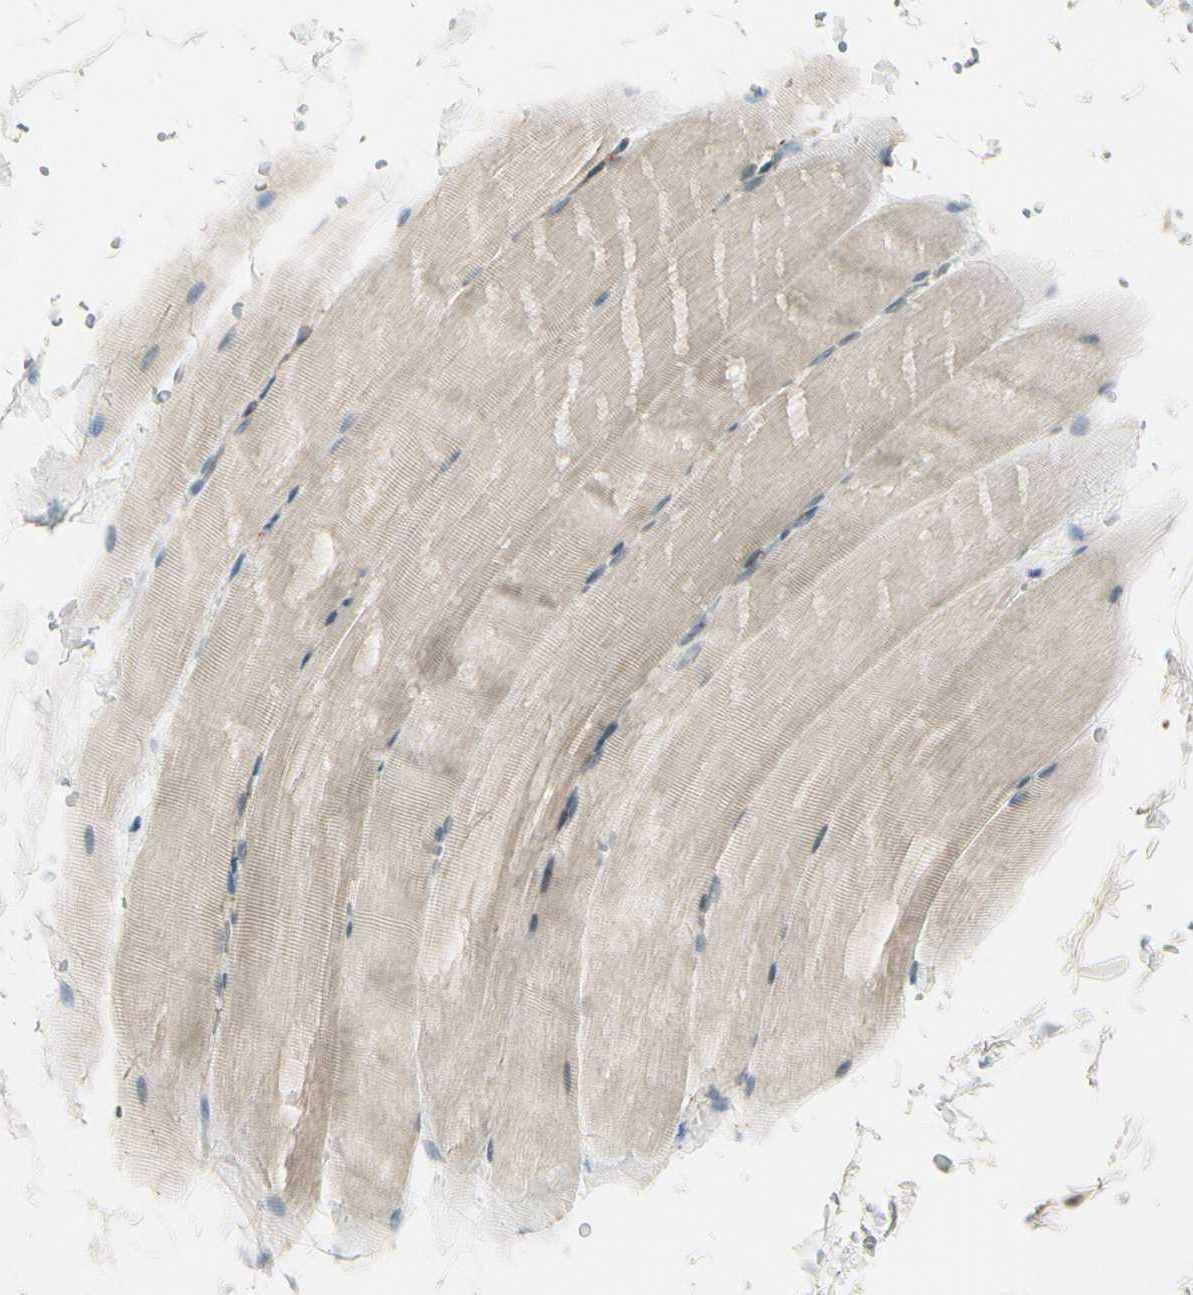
{"staining": {"intensity": "weak", "quantity": "<25%", "location": "cytoplasmic/membranous"}, "tissue": "skeletal muscle", "cell_type": "Myocytes", "image_type": "normal", "snomed": [{"axis": "morphology", "description": "Normal tissue, NOS"}, {"axis": "topography", "description": "Skeletal muscle"}, {"axis": "topography", "description": "Parathyroid gland"}], "caption": "This is a histopathology image of immunohistochemistry (IHC) staining of benign skeletal muscle, which shows no staining in myocytes.", "gene": "MCAM", "patient": {"sex": "female", "age": 37}}